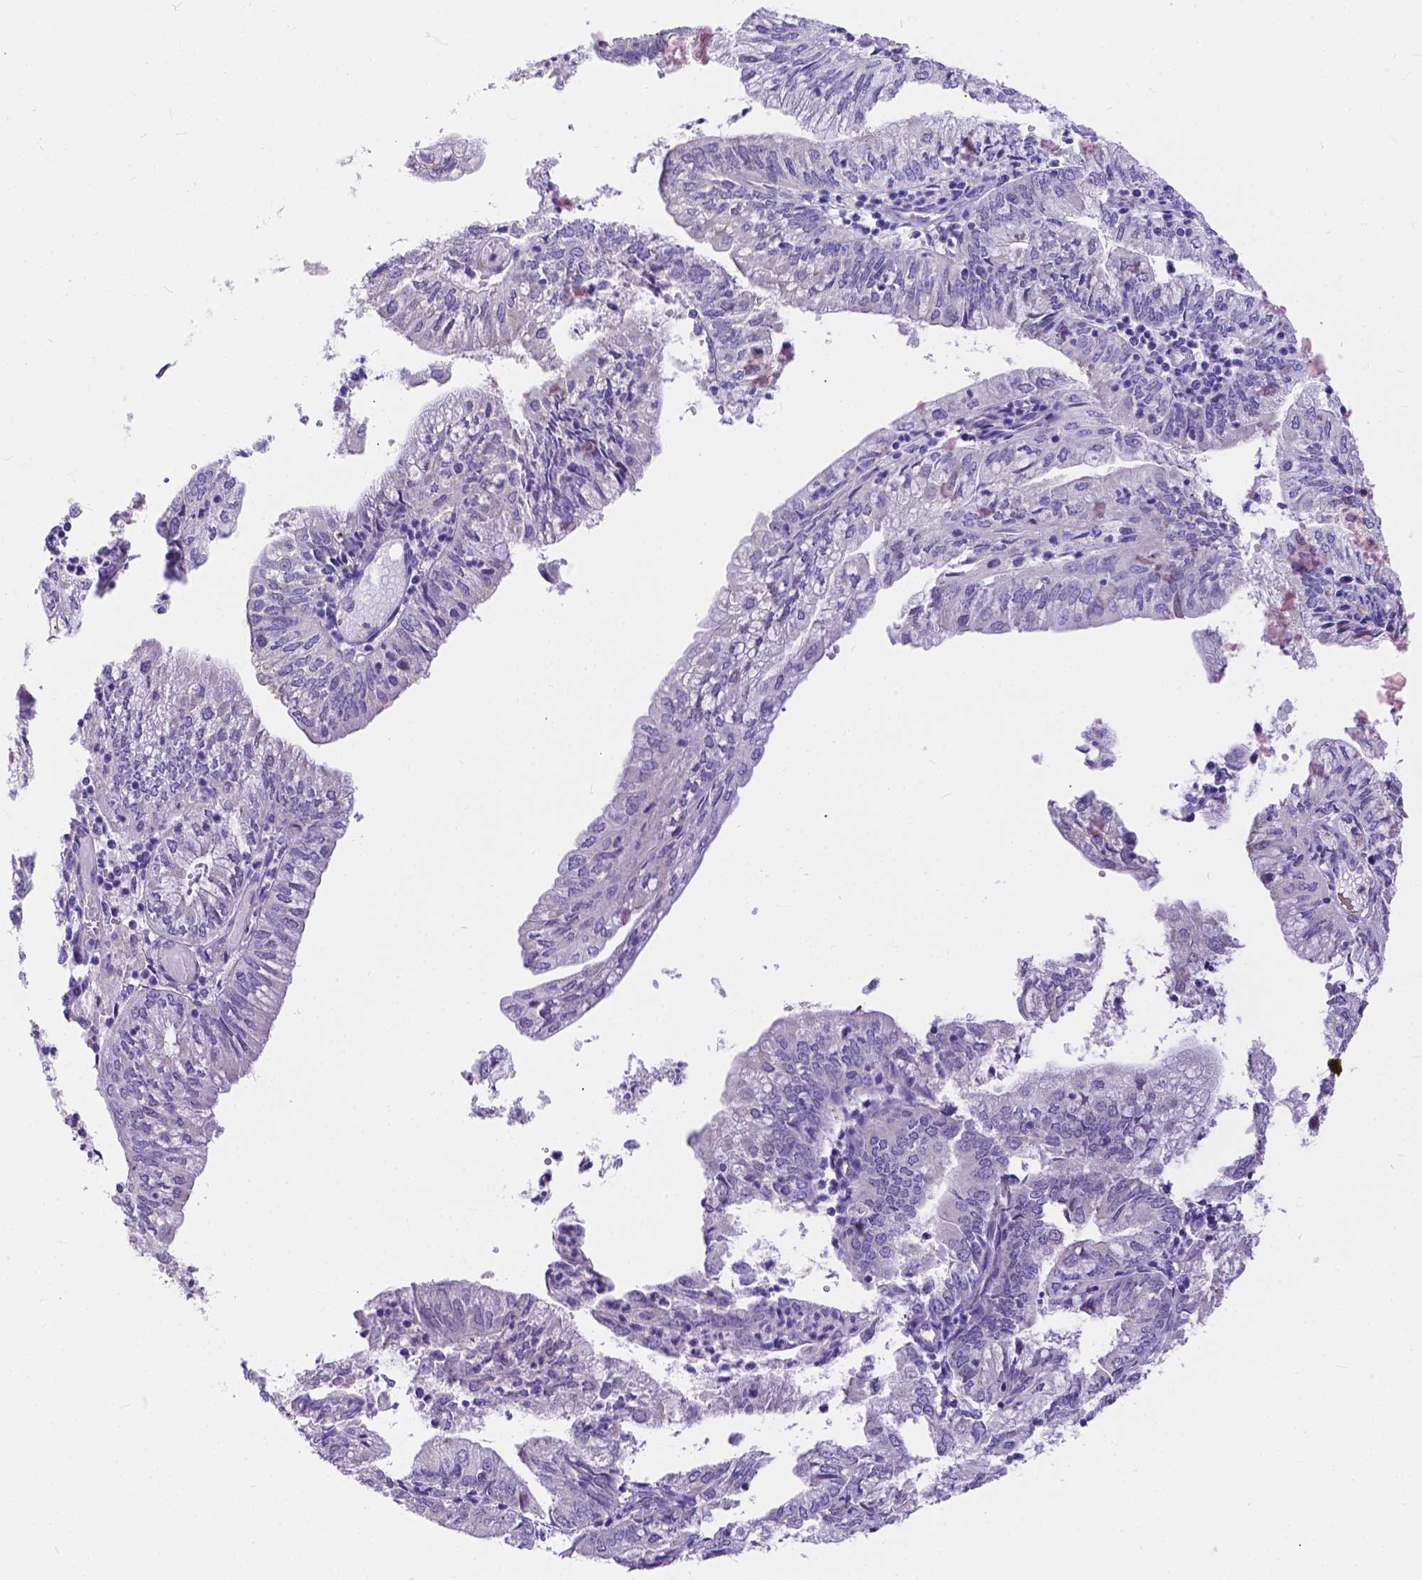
{"staining": {"intensity": "negative", "quantity": "none", "location": "none"}, "tissue": "endometrial cancer", "cell_type": "Tumor cells", "image_type": "cancer", "snomed": [{"axis": "morphology", "description": "Adenocarcinoma, NOS"}, {"axis": "topography", "description": "Endometrium"}], "caption": "The histopathology image displays no significant staining in tumor cells of endometrial cancer (adenocarcinoma). Brightfield microscopy of IHC stained with DAB (brown) and hematoxylin (blue), captured at high magnification.", "gene": "DLEC1", "patient": {"sex": "female", "age": 55}}